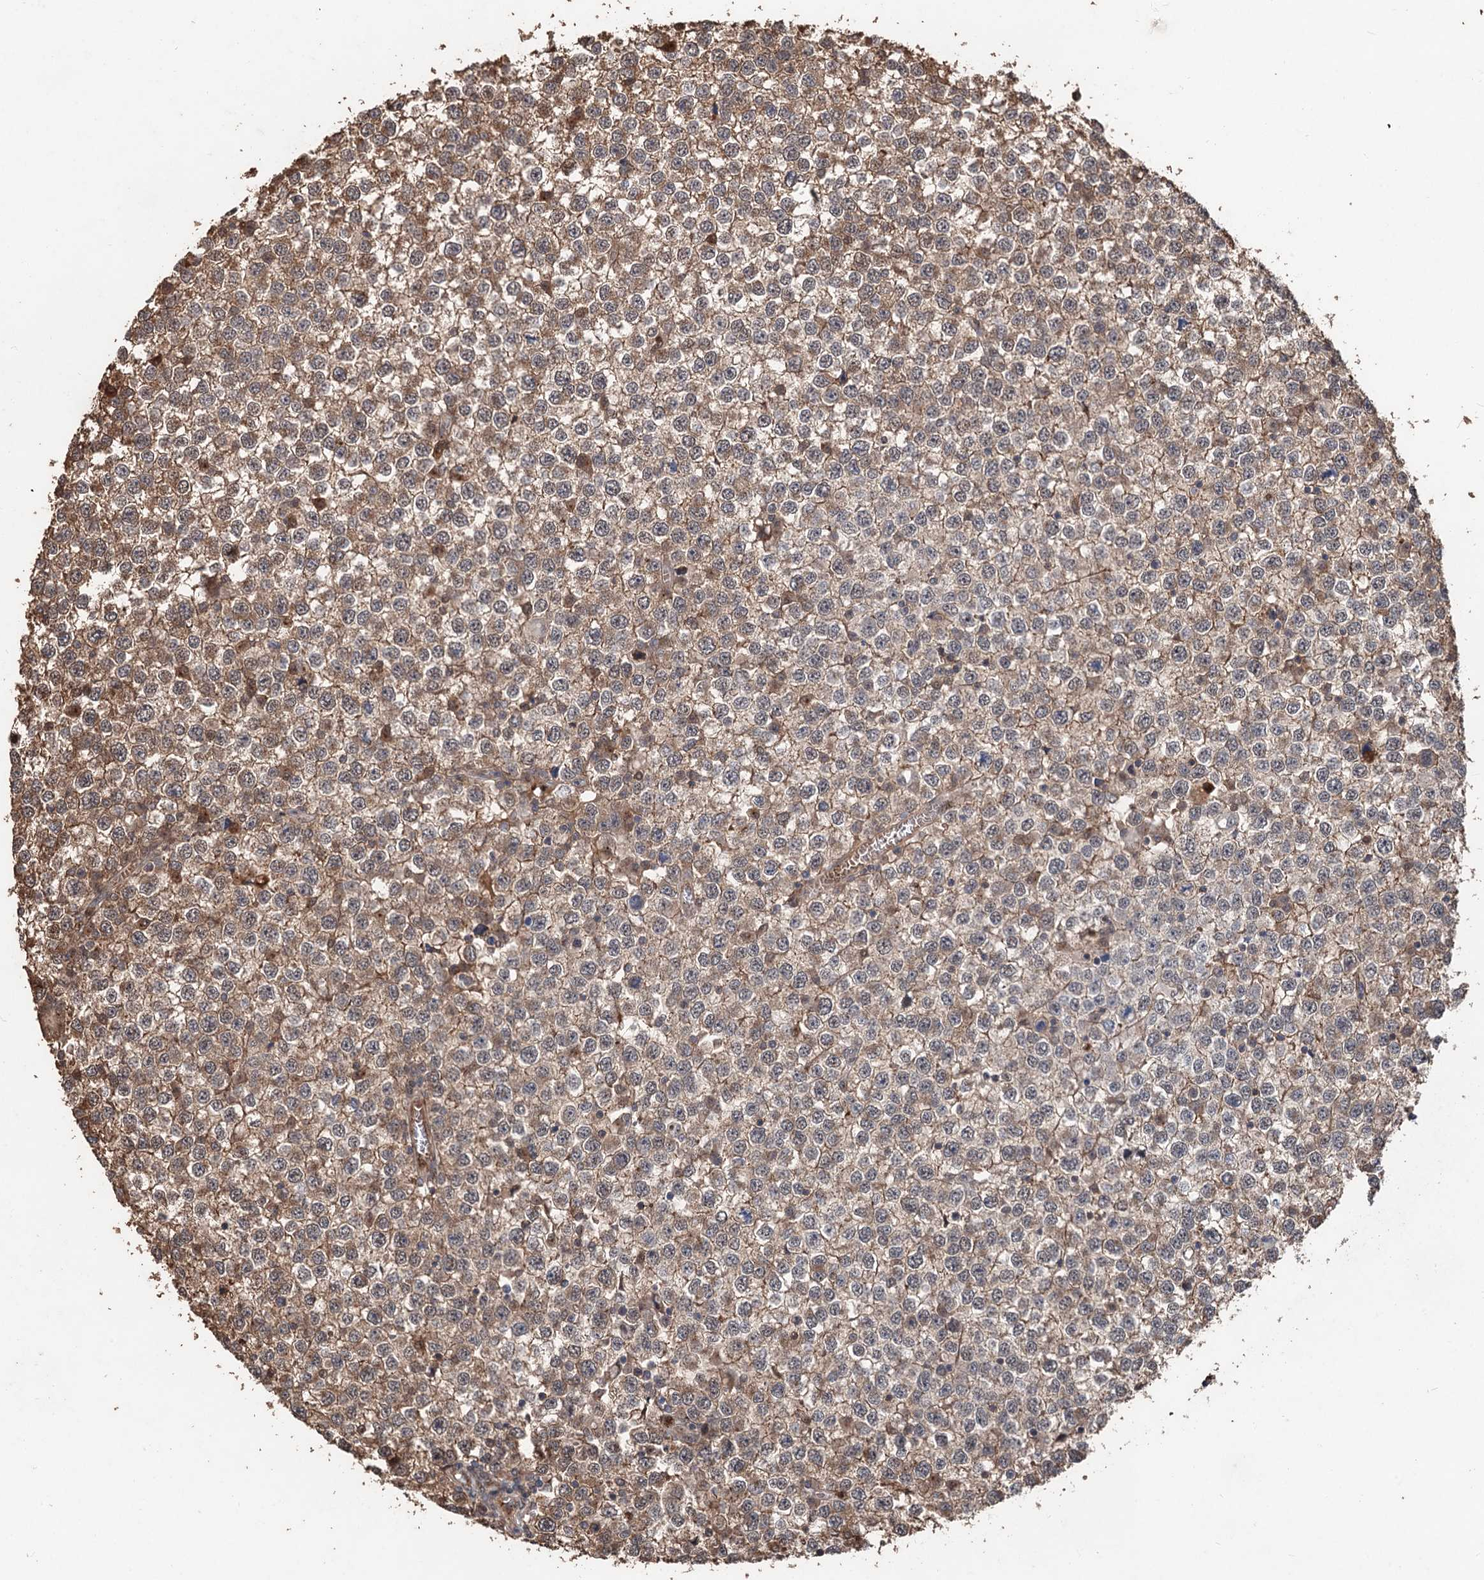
{"staining": {"intensity": "moderate", "quantity": "25%-75%", "location": "cytoplasmic/membranous"}, "tissue": "testis cancer", "cell_type": "Tumor cells", "image_type": "cancer", "snomed": [{"axis": "morphology", "description": "Seminoma, NOS"}, {"axis": "topography", "description": "Testis"}], "caption": "Immunohistochemical staining of testis cancer demonstrates medium levels of moderate cytoplasmic/membranous protein expression in approximately 25%-75% of tumor cells.", "gene": "DEXI", "patient": {"sex": "male", "age": 65}}